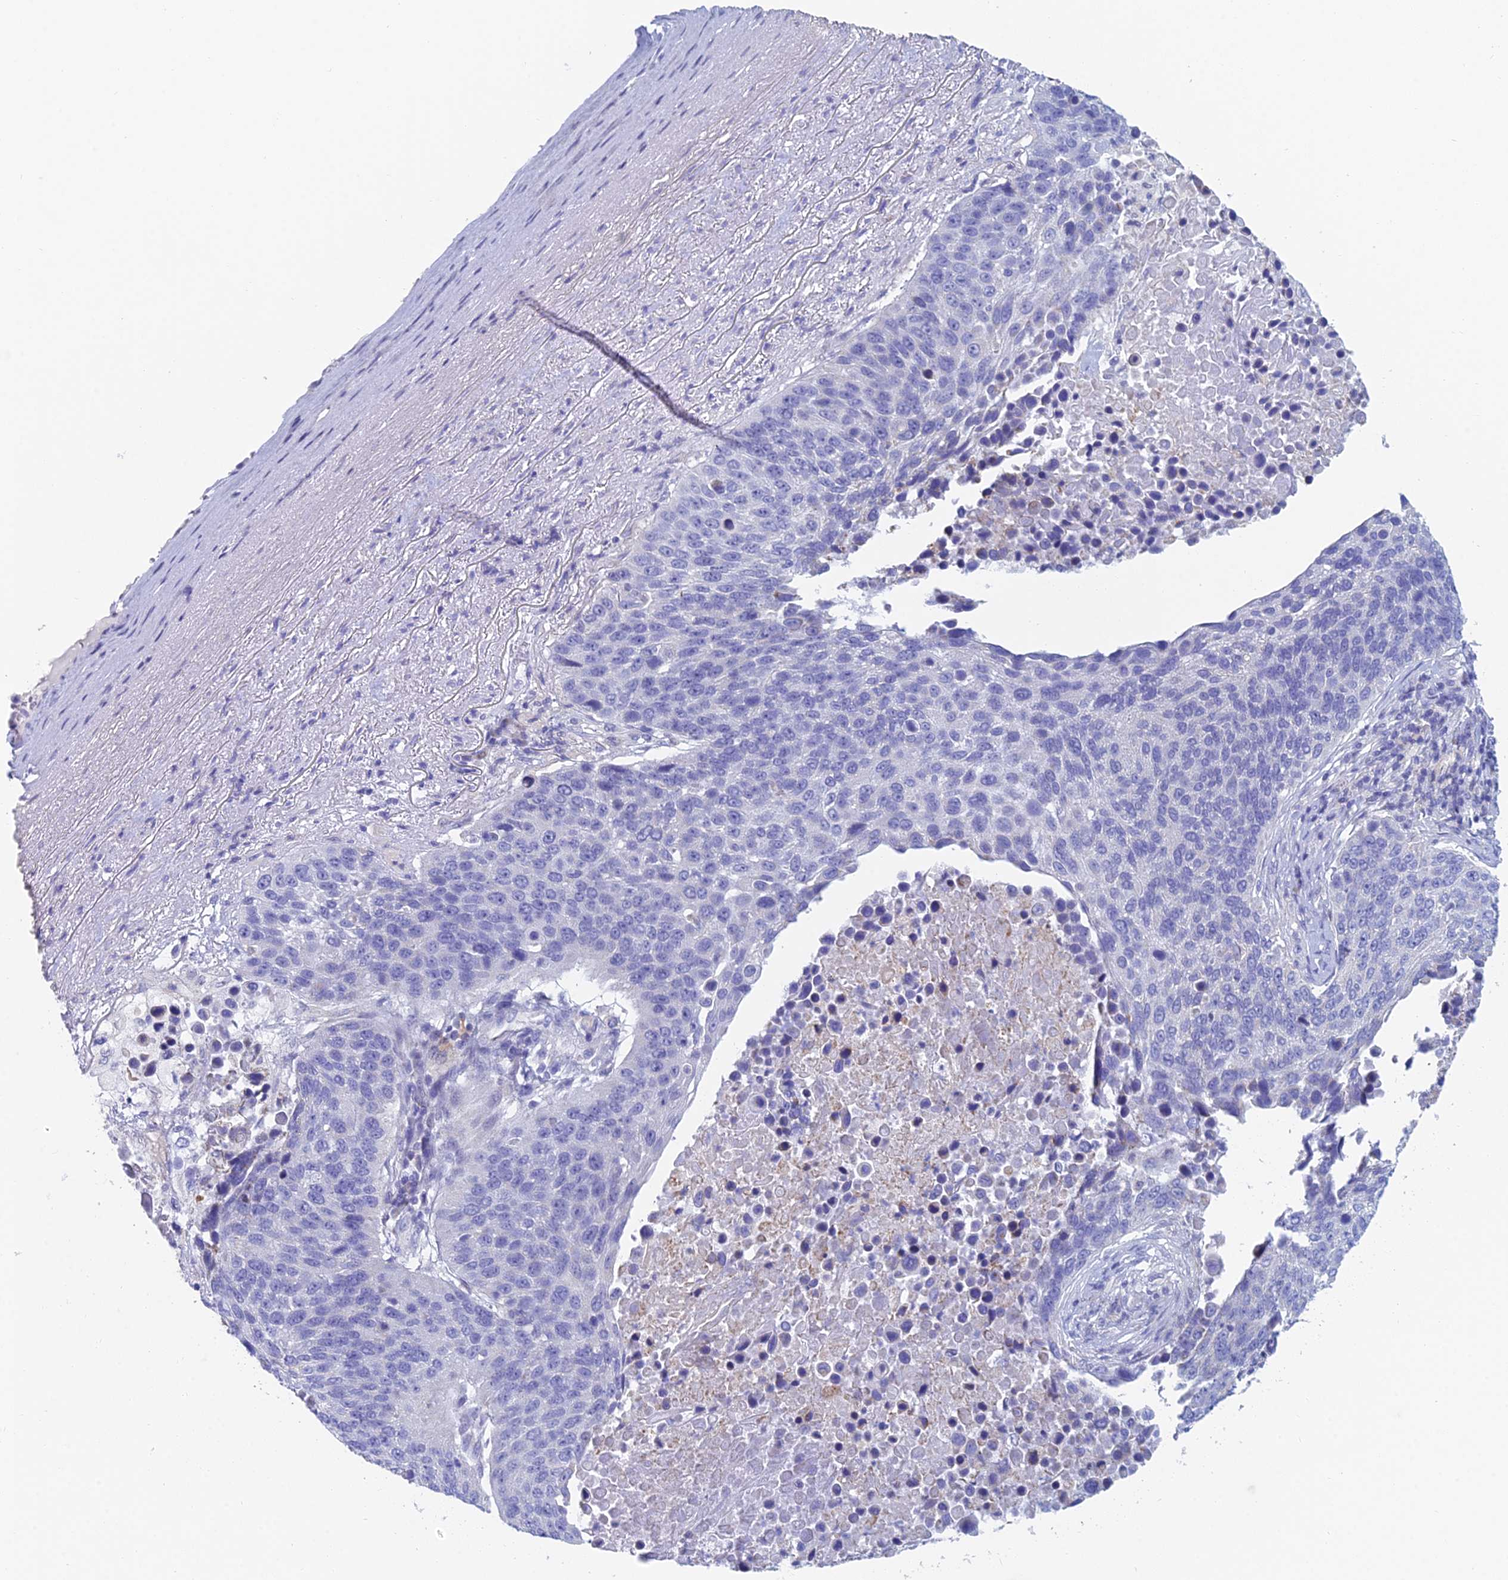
{"staining": {"intensity": "negative", "quantity": "none", "location": "none"}, "tissue": "lung cancer", "cell_type": "Tumor cells", "image_type": "cancer", "snomed": [{"axis": "morphology", "description": "Normal tissue, NOS"}, {"axis": "morphology", "description": "Squamous cell carcinoma, NOS"}, {"axis": "topography", "description": "Lymph node"}, {"axis": "topography", "description": "Lung"}], "caption": "An IHC image of squamous cell carcinoma (lung) is shown. There is no staining in tumor cells of squamous cell carcinoma (lung). (Brightfield microscopy of DAB (3,3'-diaminobenzidine) immunohistochemistry at high magnification).", "gene": "ACSM1", "patient": {"sex": "male", "age": 66}}